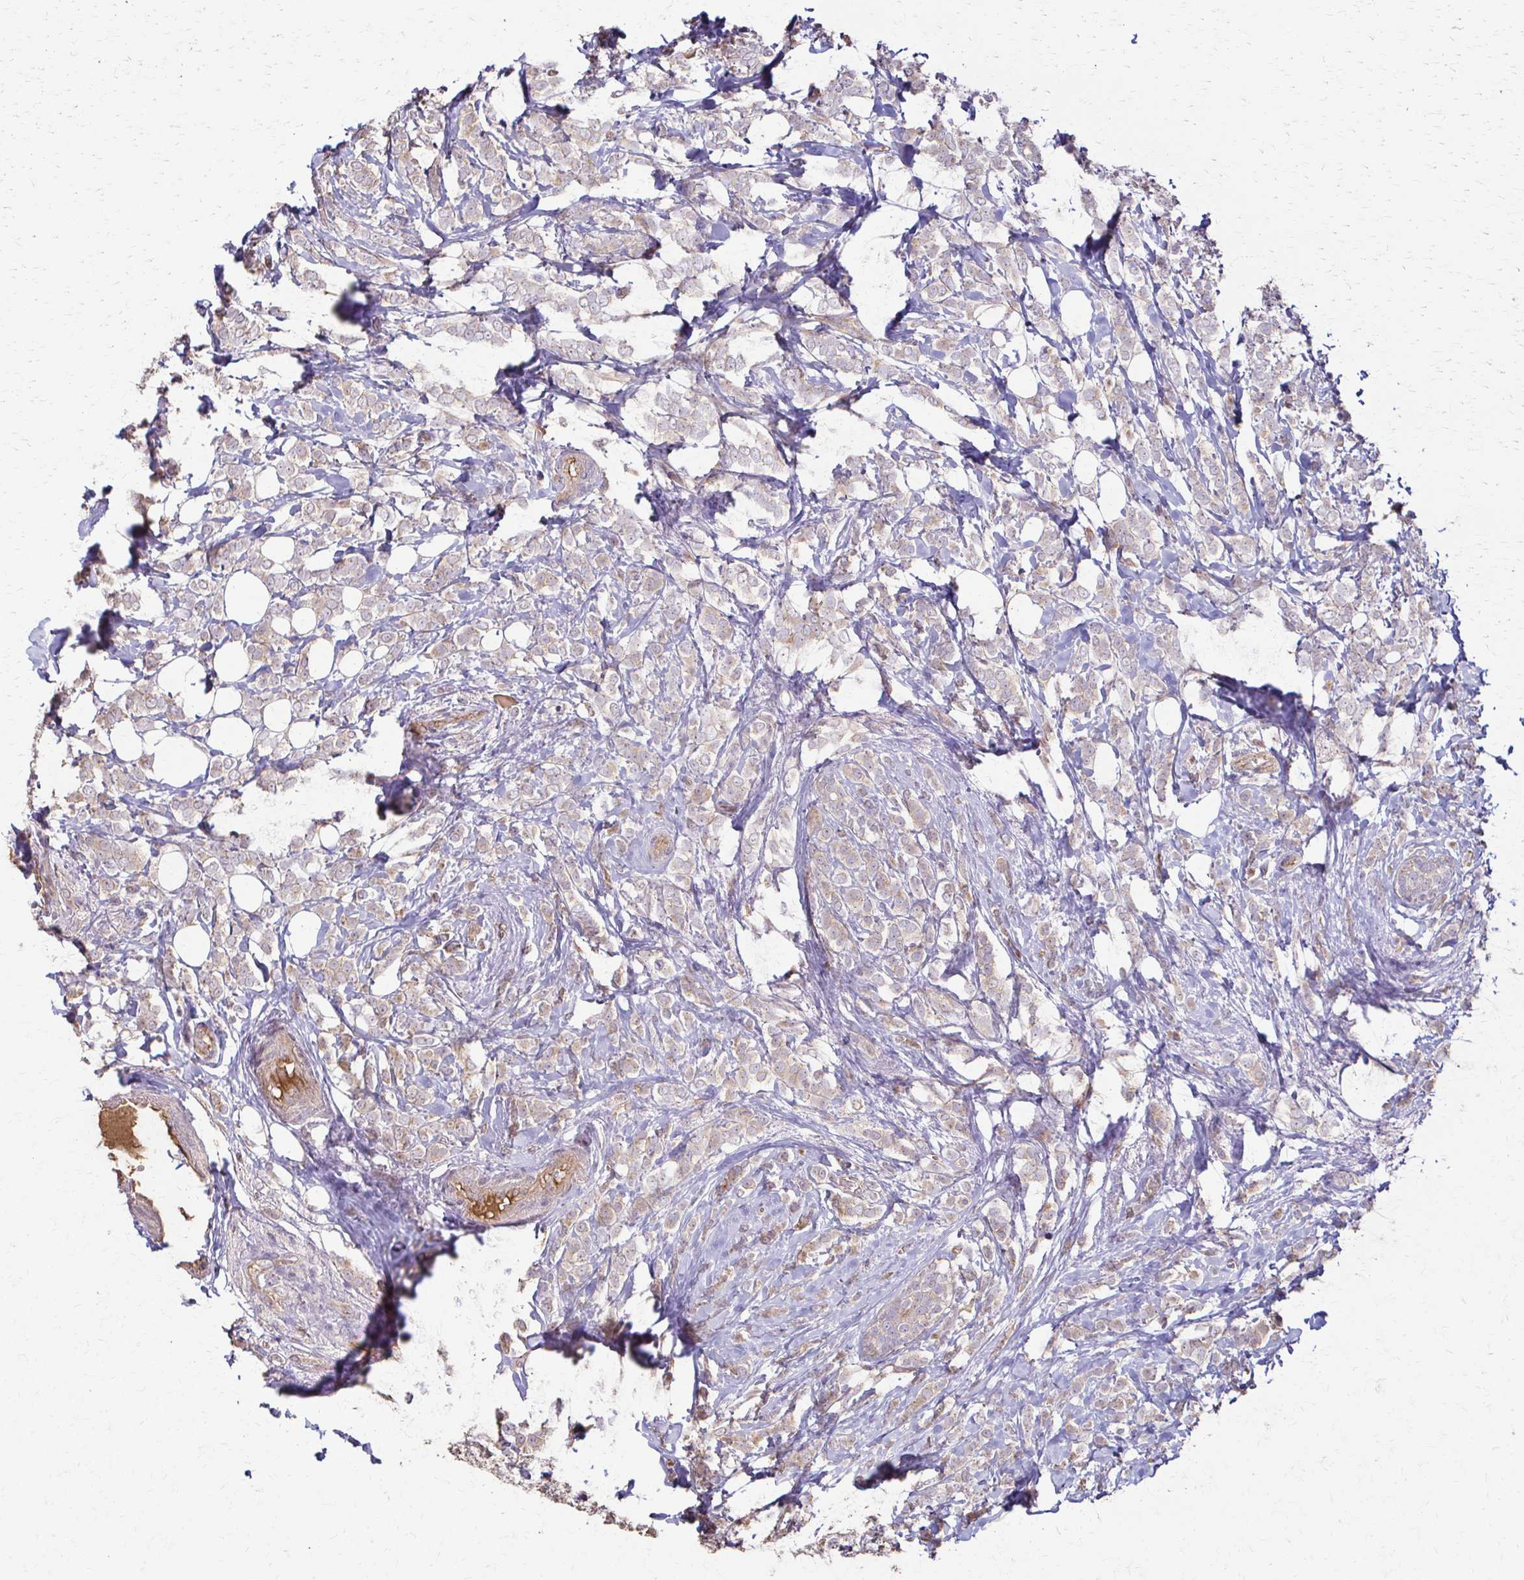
{"staining": {"intensity": "negative", "quantity": "none", "location": "none"}, "tissue": "breast cancer", "cell_type": "Tumor cells", "image_type": "cancer", "snomed": [{"axis": "morphology", "description": "Lobular carcinoma"}, {"axis": "topography", "description": "Breast"}], "caption": "An IHC image of lobular carcinoma (breast) is shown. There is no staining in tumor cells of lobular carcinoma (breast). (Stains: DAB immunohistochemistry with hematoxylin counter stain, Microscopy: brightfield microscopy at high magnification).", "gene": "IL18BP", "patient": {"sex": "female", "age": 49}}